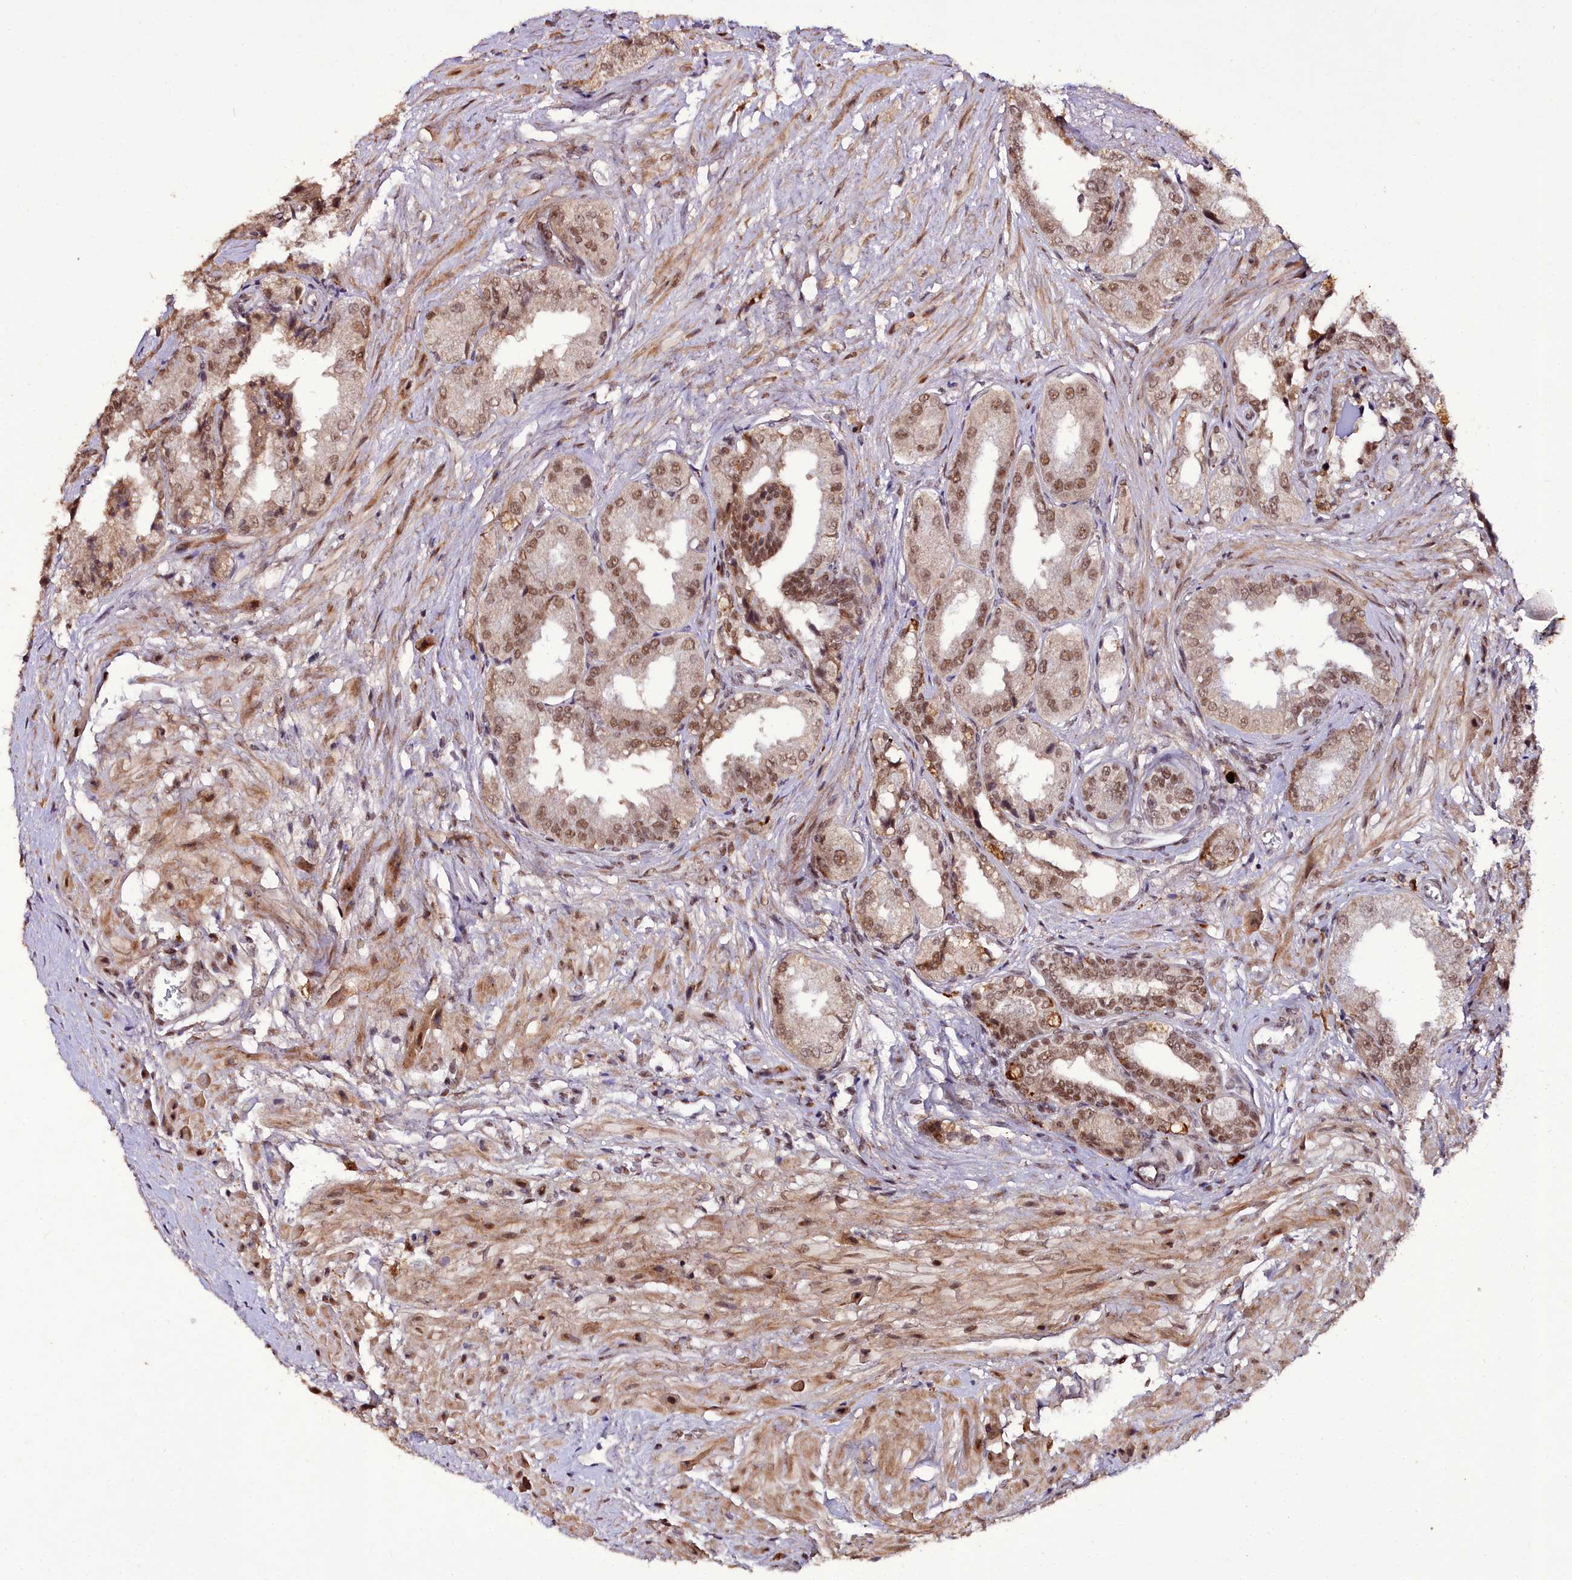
{"staining": {"intensity": "moderate", "quantity": ">75%", "location": "nuclear"}, "tissue": "seminal vesicle", "cell_type": "Glandular cells", "image_type": "normal", "snomed": [{"axis": "morphology", "description": "Normal tissue, NOS"}, {"axis": "topography", "description": "Seminal veicle"}], "caption": "Immunohistochemical staining of unremarkable seminal vesicle displays moderate nuclear protein positivity in about >75% of glandular cells.", "gene": "CXXC1", "patient": {"sex": "male", "age": 63}}